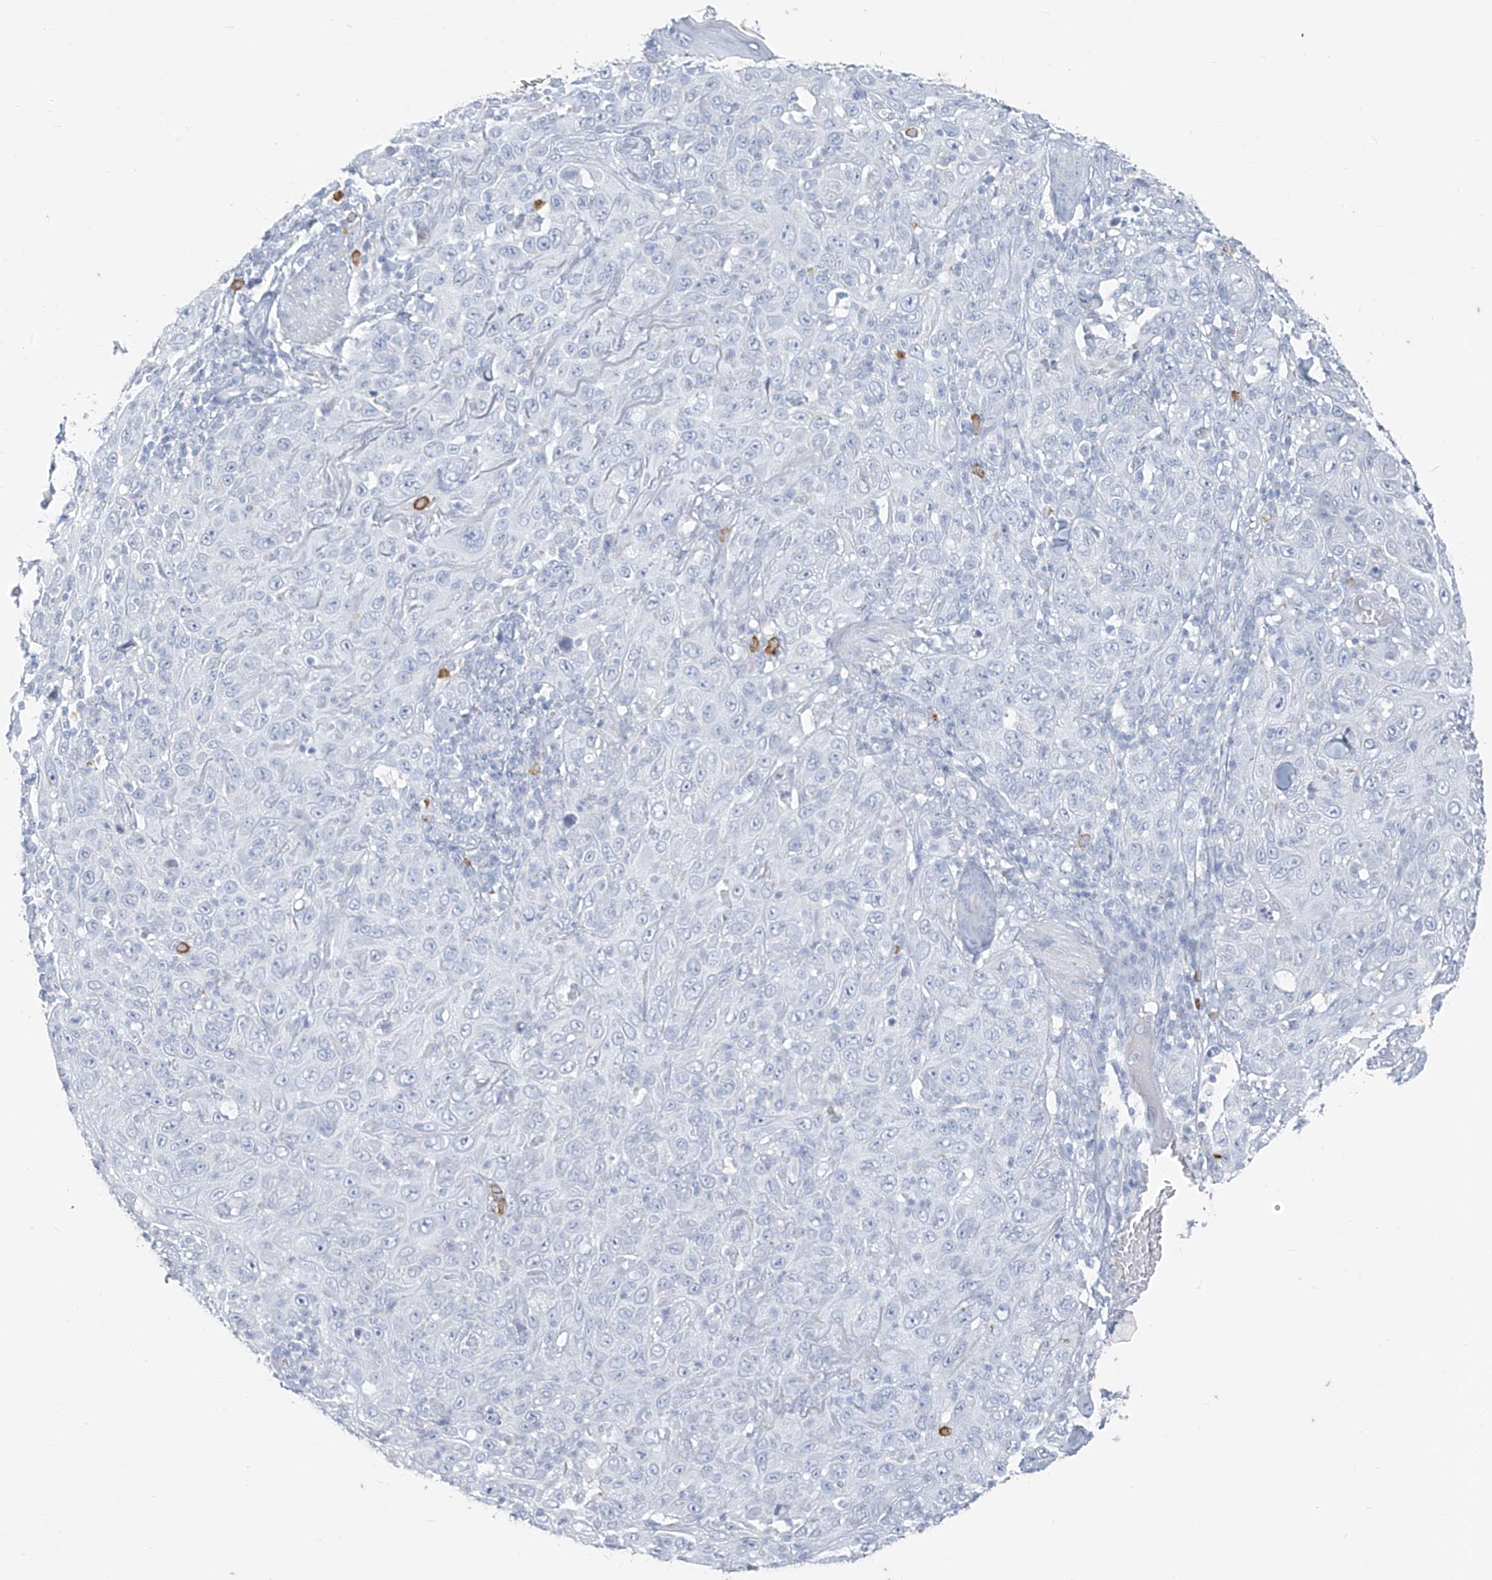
{"staining": {"intensity": "negative", "quantity": "none", "location": "none"}, "tissue": "skin cancer", "cell_type": "Tumor cells", "image_type": "cancer", "snomed": [{"axis": "morphology", "description": "Squamous cell carcinoma, NOS"}, {"axis": "topography", "description": "Skin"}], "caption": "A high-resolution histopathology image shows immunohistochemistry (IHC) staining of skin squamous cell carcinoma, which shows no significant expression in tumor cells.", "gene": "CX3CR1", "patient": {"sex": "female", "age": 88}}